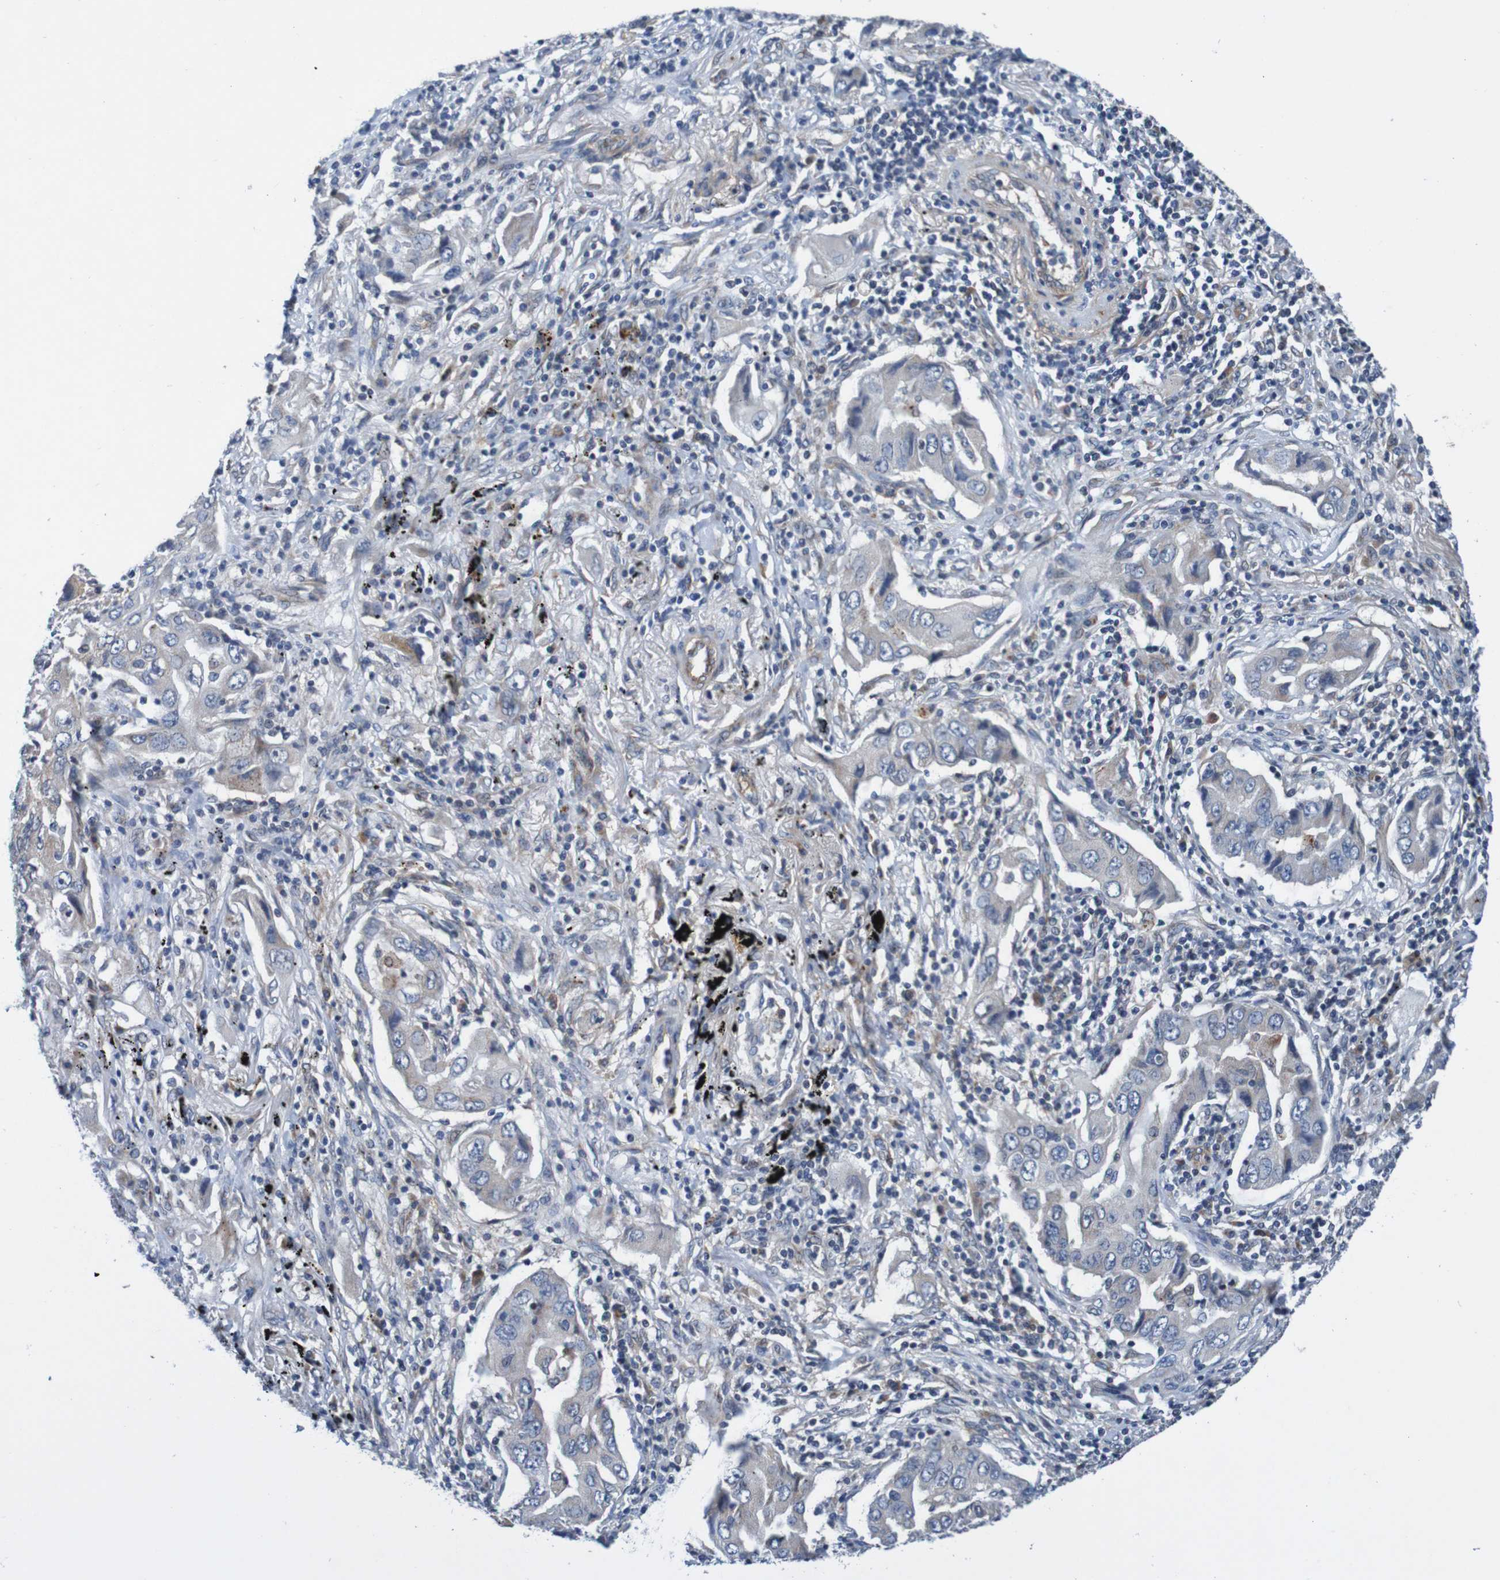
{"staining": {"intensity": "negative", "quantity": "none", "location": "none"}, "tissue": "lung cancer", "cell_type": "Tumor cells", "image_type": "cancer", "snomed": [{"axis": "morphology", "description": "Adenocarcinoma, NOS"}, {"axis": "topography", "description": "Lung"}], "caption": "IHC of human adenocarcinoma (lung) shows no expression in tumor cells.", "gene": "CPED1", "patient": {"sex": "female", "age": 65}}